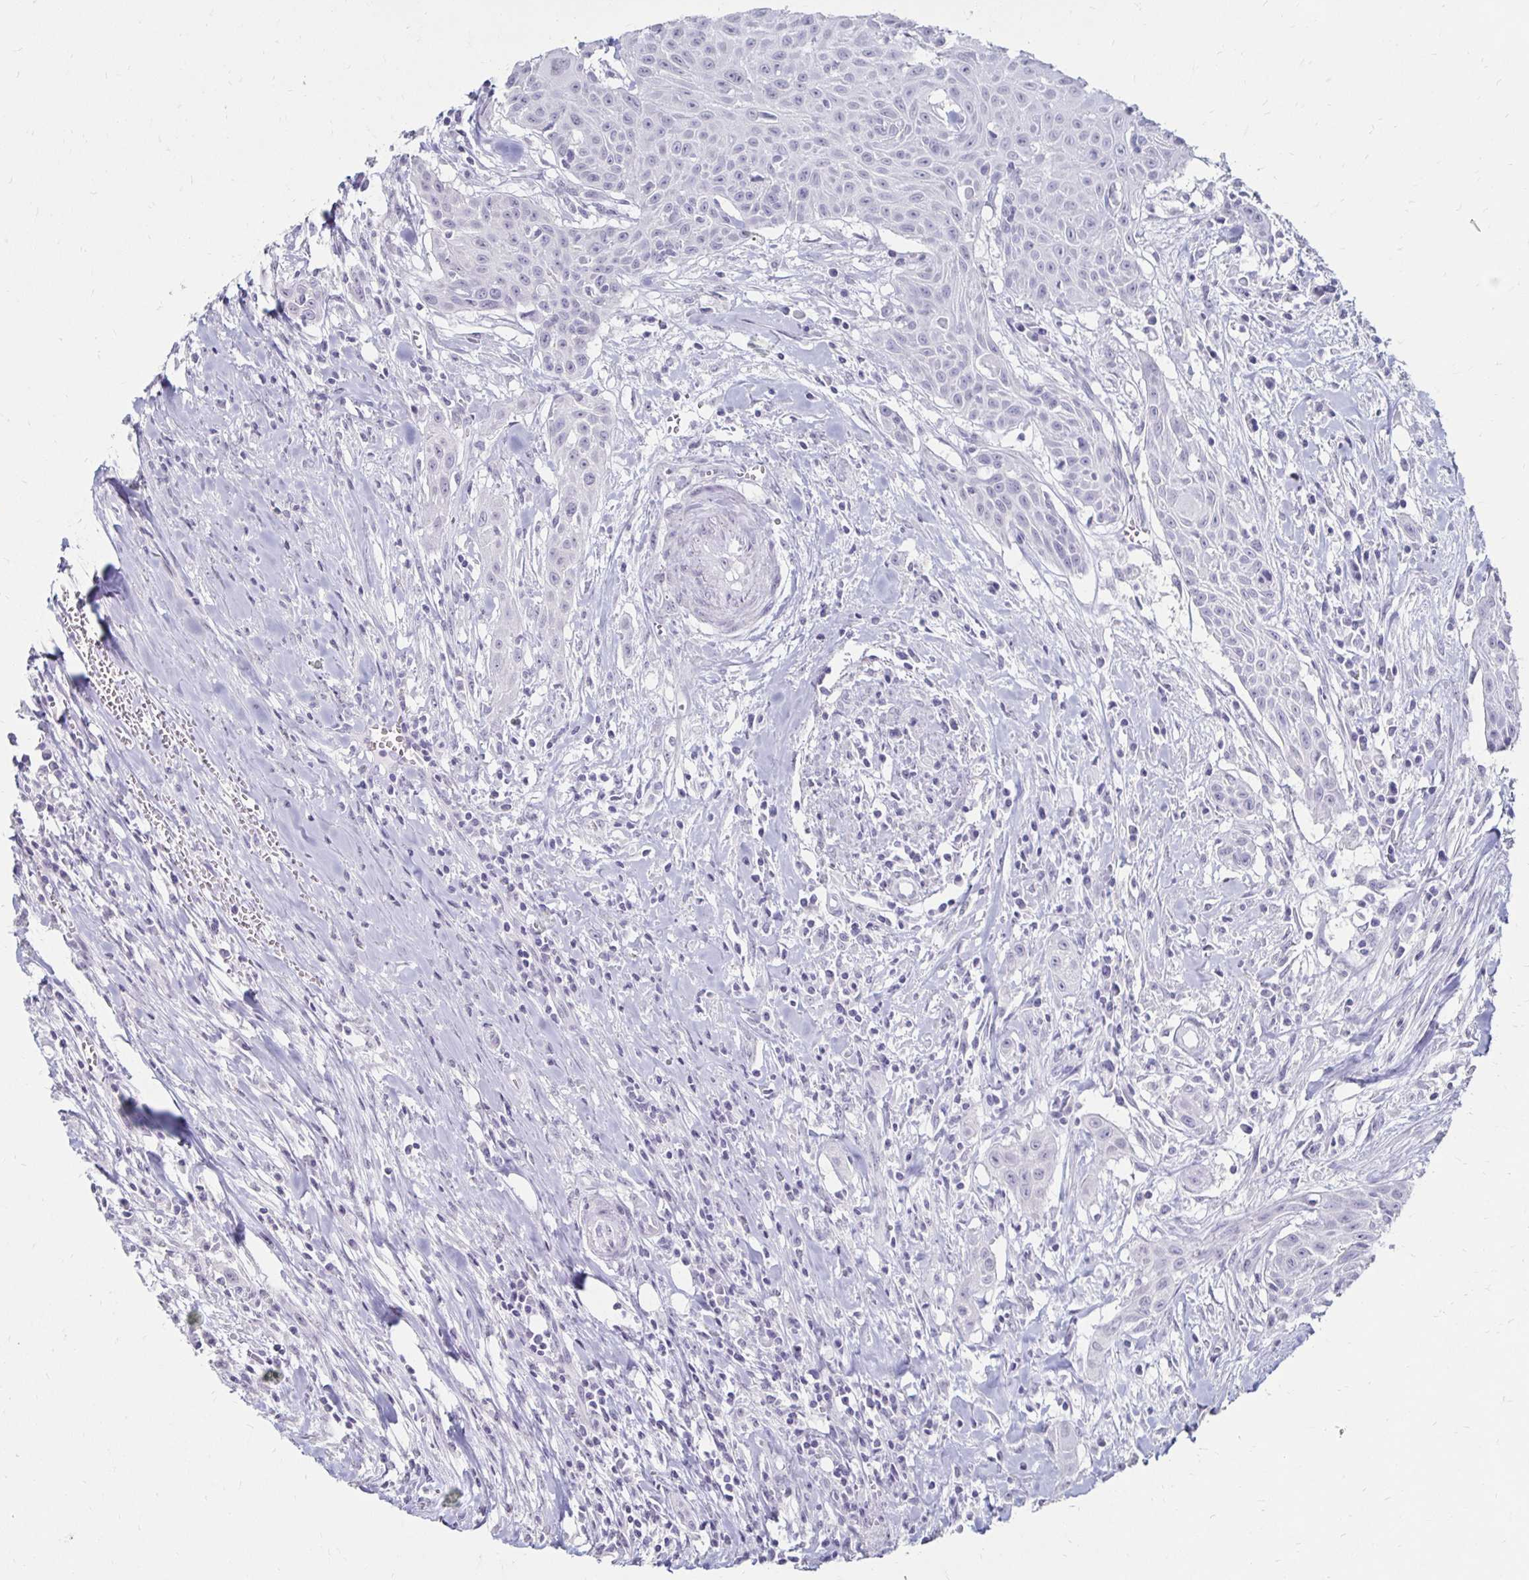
{"staining": {"intensity": "negative", "quantity": "none", "location": "none"}, "tissue": "head and neck cancer", "cell_type": "Tumor cells", "image_type": "cancer", "snomed": [{"axis": "morphology", "description": "Squamous cell carcinoma, NOS"}, {"axis": "topography", "description": "Lymph node"}, {"axis": "topography", "description": "Salivary gland"}, {"axis": "topography", "description": "Head-Neck"}], "caption": "Photomicrograph shows no significant protein positivity in tumor cells of head and neck cancer. (DAB (3,3'-diaminobenzidine) immunohistochemistry (IHC) visualized using brightfield microscopy, high magnification).", "gene": "TOMM34", "patient": {"sex": "female", "age": 74}}